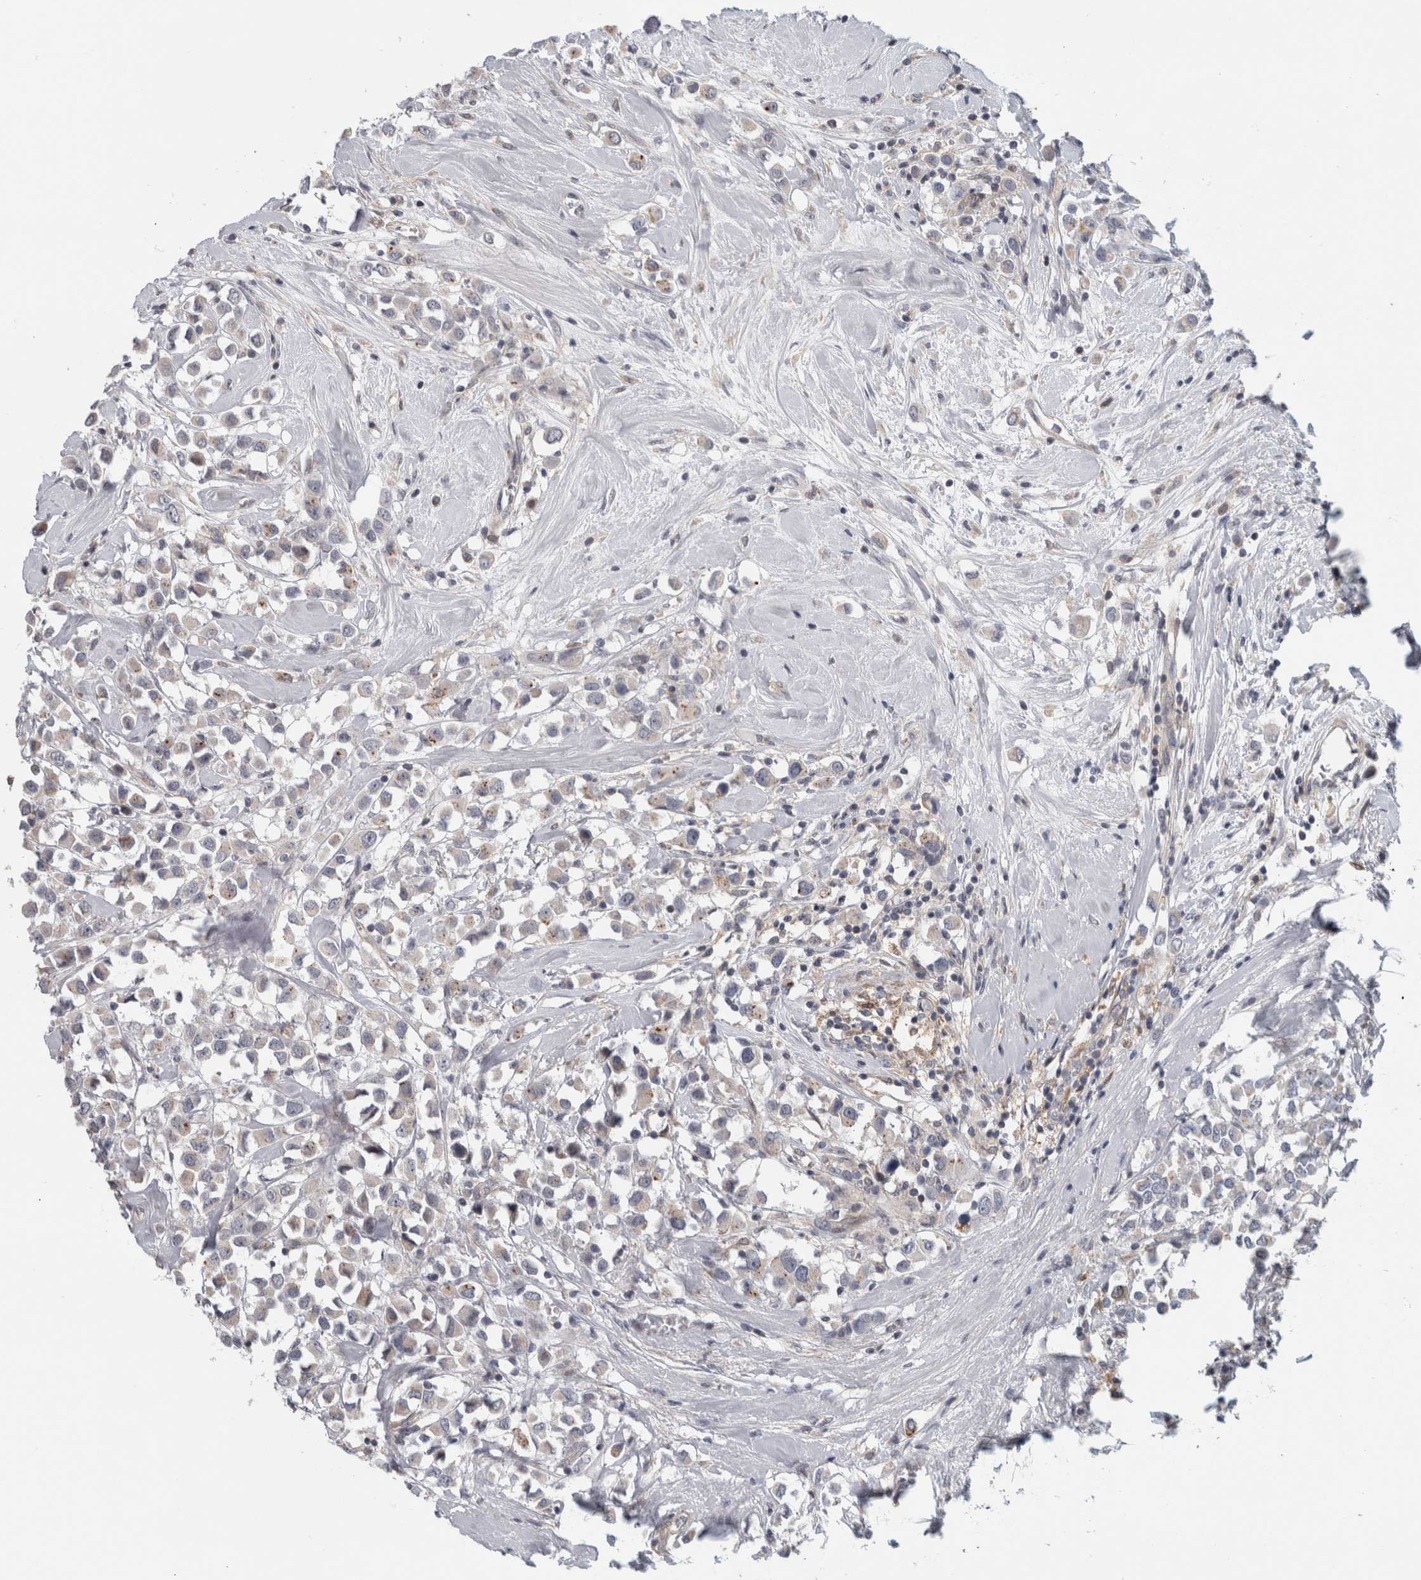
{"staining": {"intensity": "weak", "quantity": "<25%", "location": "cytoplasmic/membranous"}, "tissue": "breast cancer", "cell_type": "Tumor cells", "image_type": "cancer", "snomed": [{"axis": "morphology", "description": "Duct carcinoma"}, {"axis": "topography", "description": "Breast"}], "caption": "Immunohistochemistry (IHC) photomicrograph of human breast invasive ductal carcinoma stained for a protein (brown), which shows no staining in tumor cells. The staining is performed using DAB (3,3'-diaminobenzidine) brown chromogen with nuclei counter-stained in using hematoxylin.", "gene": "ZNF804B", "patient": {"sex": "female", "age": 61}}